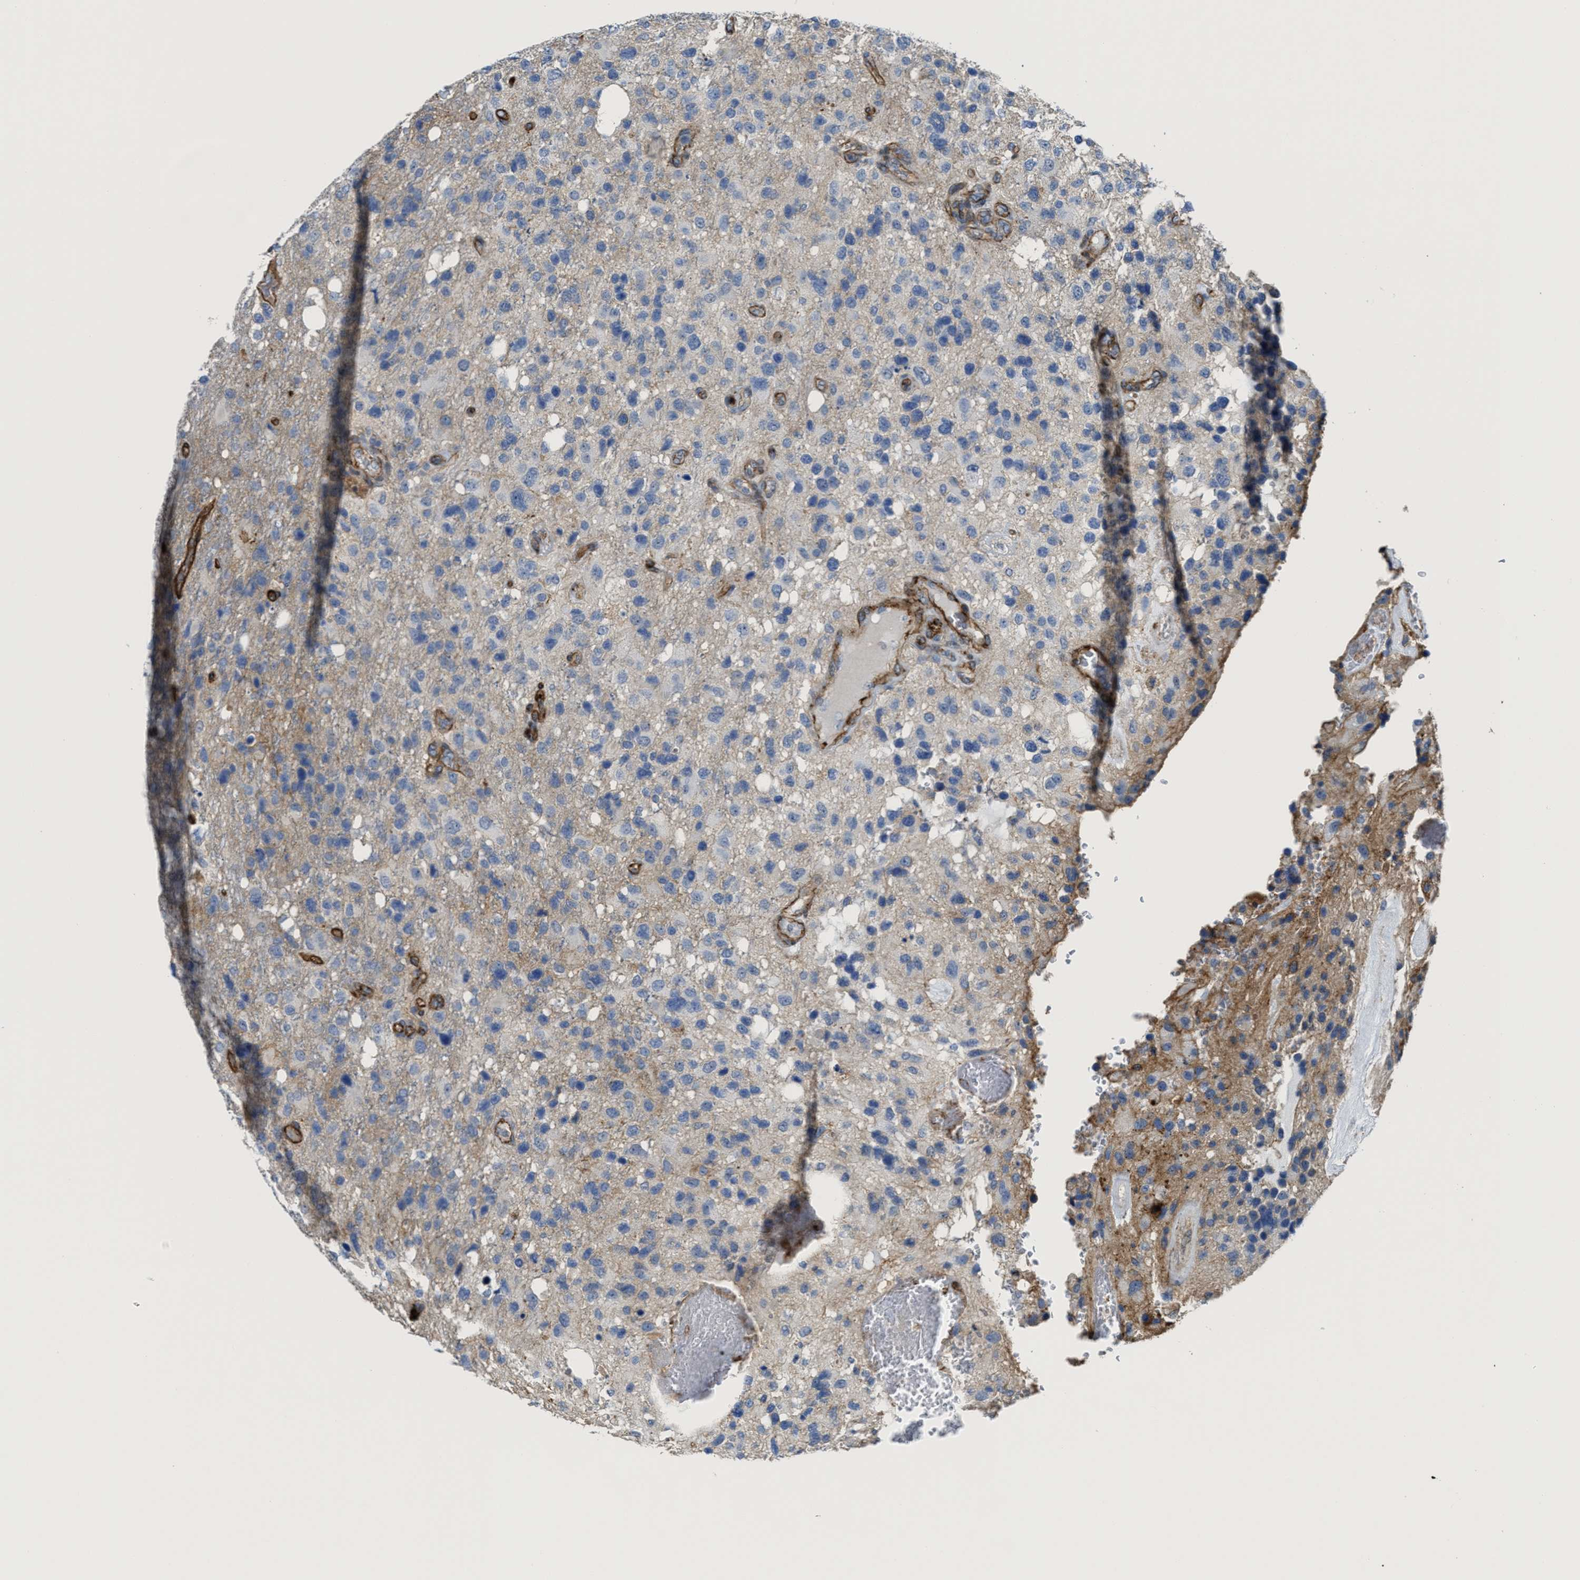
{"staining": {"intensity": "weak", "quantity": "<25%", "location": "cytoplasmic/membranous"}, "tissue": "glioma", "cell_type": "Tumor cells", "image_type": "cancer", "snomed": [{"axis": "morphology", "description": "Glioma, malignant, High grade"}, {"axis": "topography", "description": "Brain"}], "caption": "This is a photomicrograph of immunohistochemistry staining of glioma, which shows no positivity in tumor cells.", "gene": "NAB1", "patient": {"sex": "female", "age": 58}}